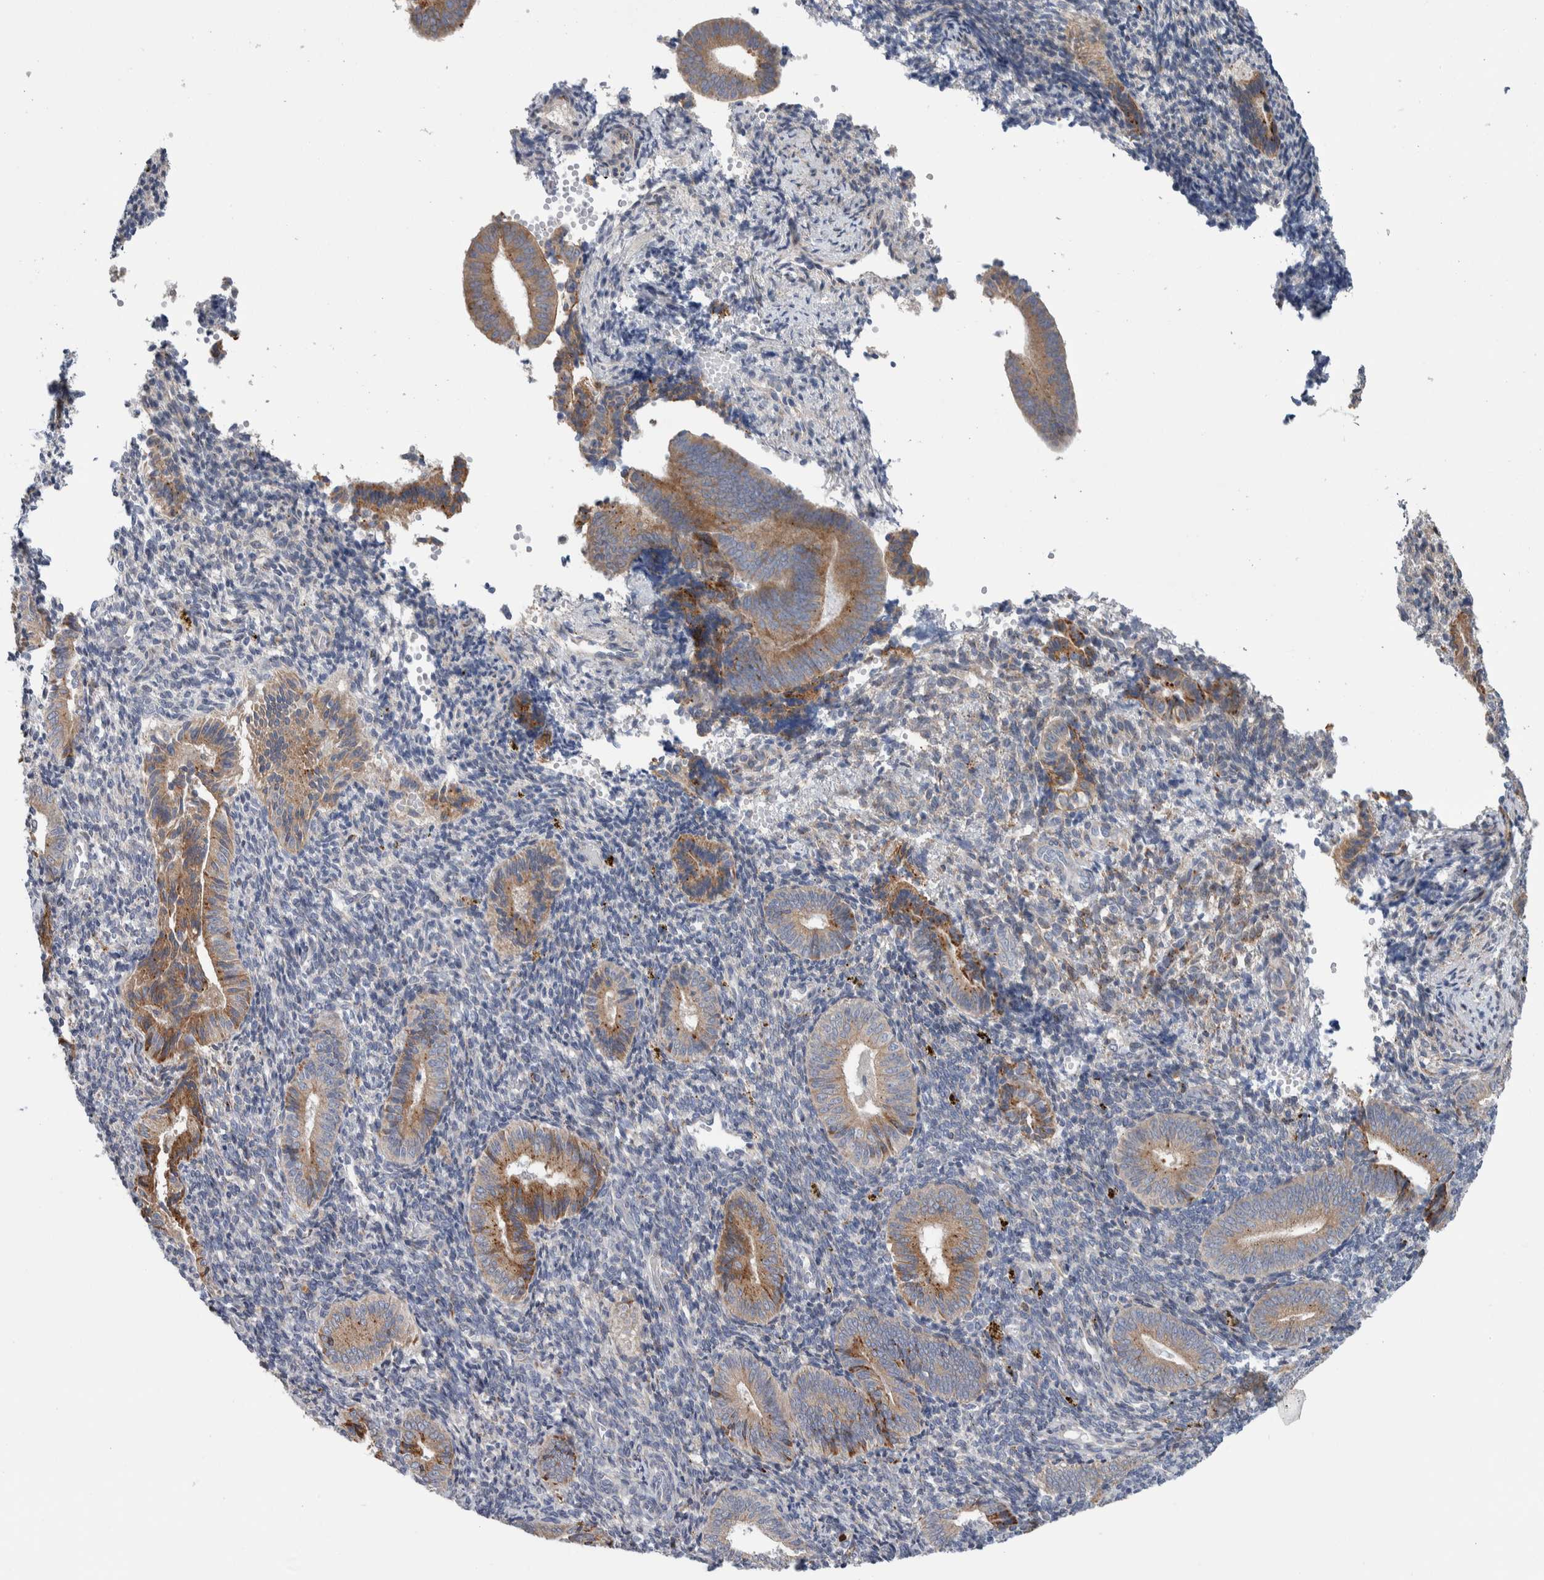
{"staining": {"intensity": "negative", "quantity": "none", "location": "none"}, "tissue": "endometrium", "cell_type": "Cells in endometrial stroma", "image_type": "normal", "snomed": [{"axis": "morphology", "description": "Normal tissue, NOS"}, {"axis": "topography", "description": "Uterus"}, {"axis": "topography", "description": "Endometrium"}], "caption": "Protein analysis of normal endometrium demonstrates no significant staining in cells in endometrial stroma. (DAB immunohistochemistry visualized using brightfield microscopy, high magnification).", "gene": "ENGASE", "patient": {"sex": "female", "age": 33}}